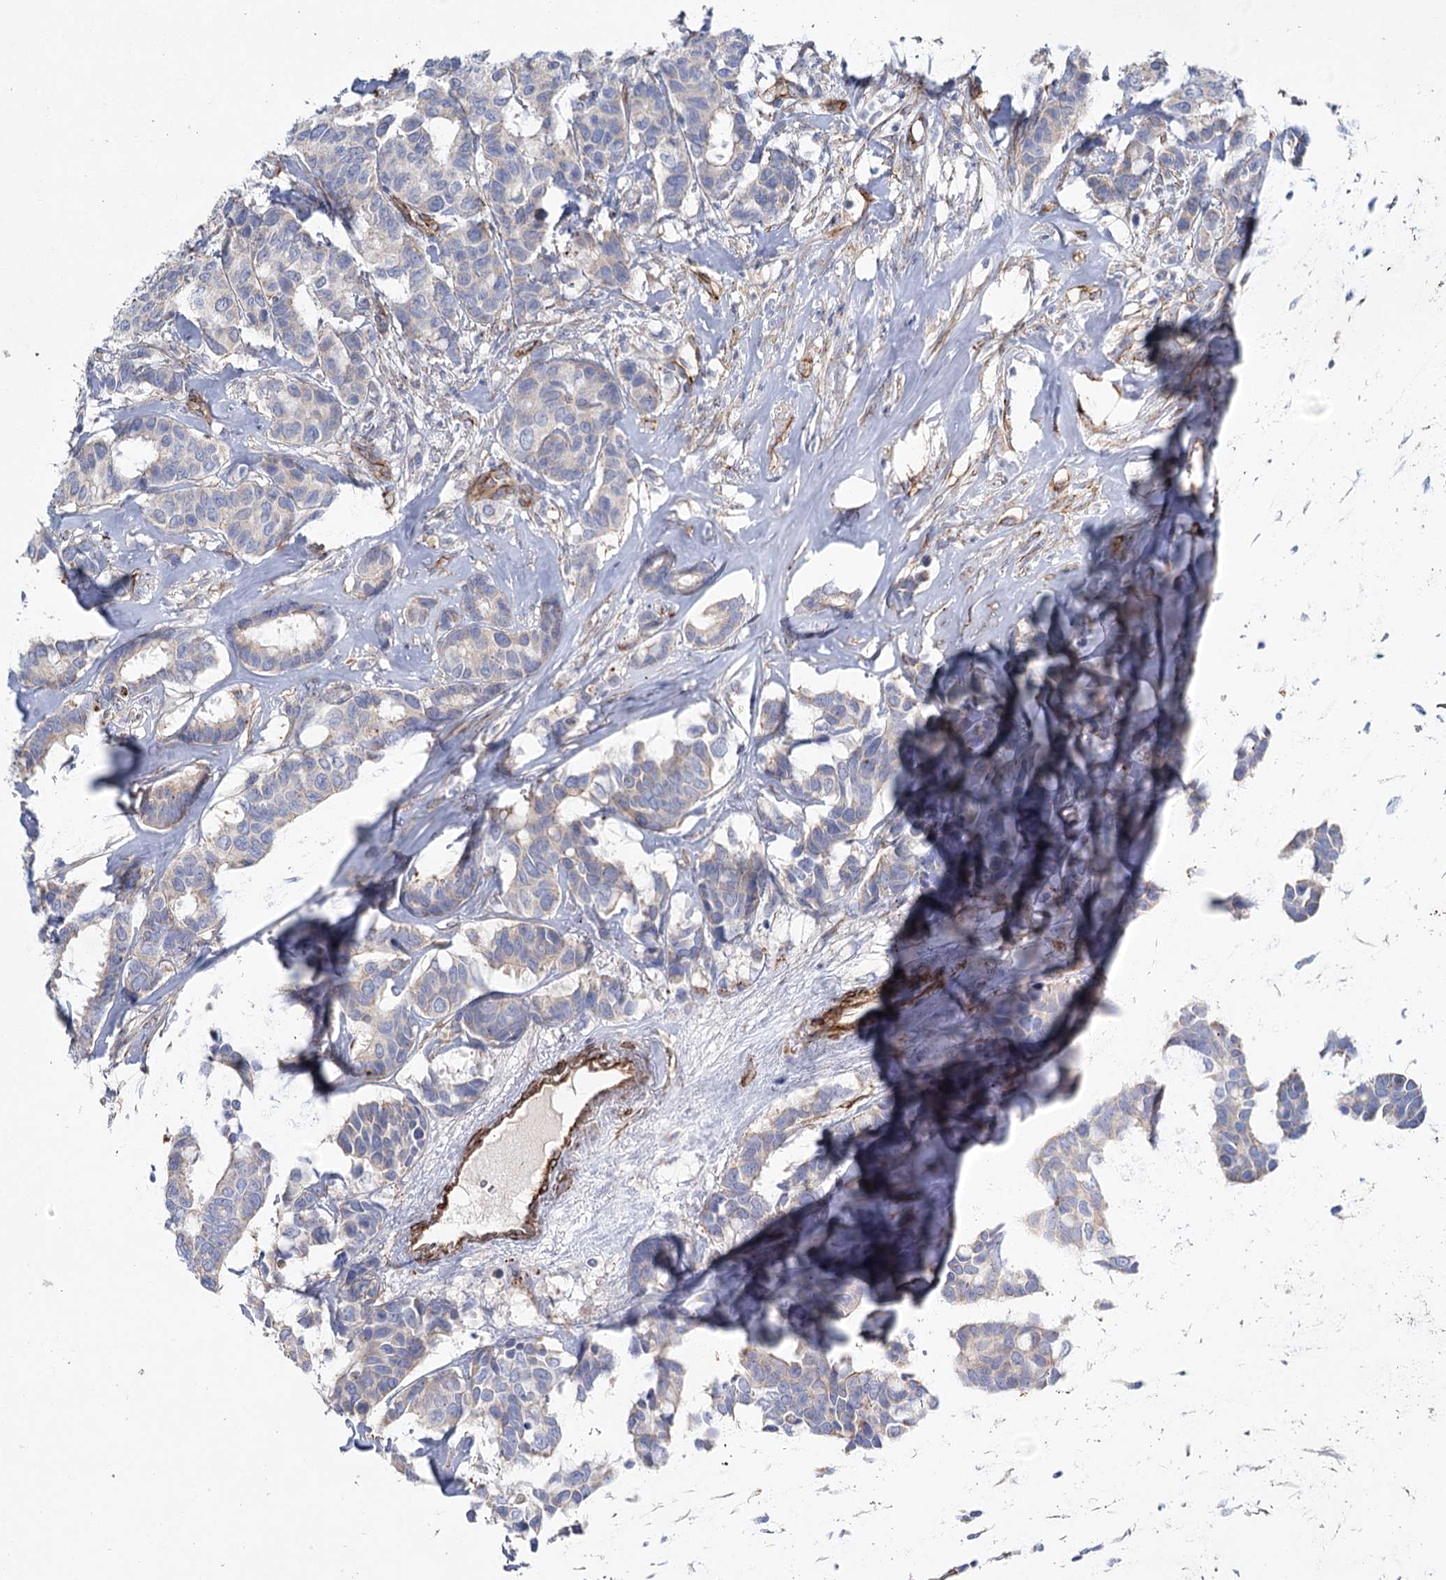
{"staining": {"intensity": "negative", "quantity": "none", "location": "none"}, "tissue": "breast cancer", "cell_type": "Tumor cells", "image_type": "cancer", "snomed": [{"axis": "morphology", "description": "Duct carcinoma"}, {"axis": "topography", "description": "Breast"}], "caption": "The photomicrograph shows no staining of tumor cells in intraductal carcinoma (breast).", "gene": "TMEM164", "patient": {"sex": "female", "age": 87}}